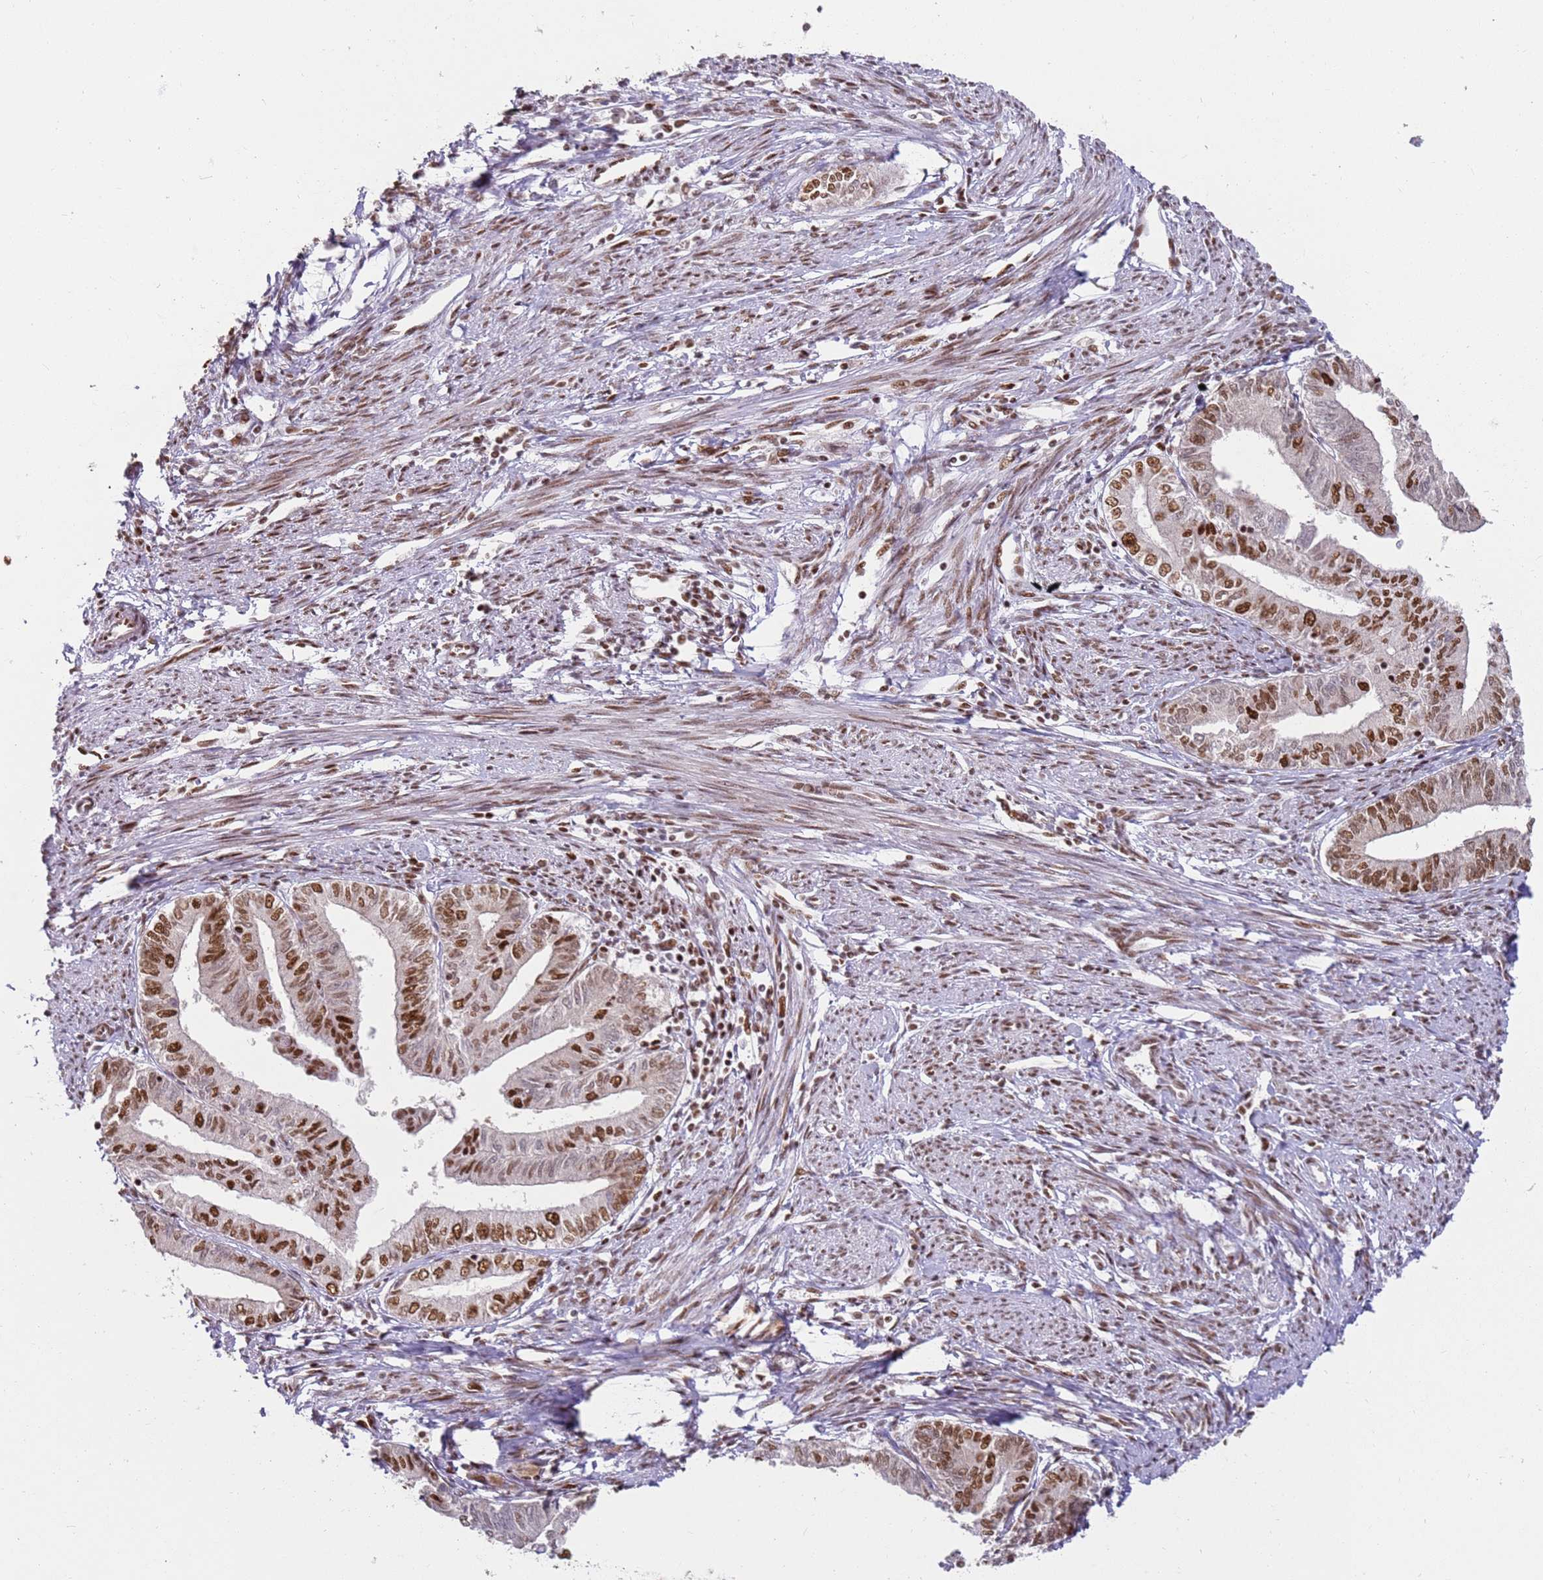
{"staining": {"intensity": "strong", "quantity": "25%-75%", "location": "nuclear"}, "tissue": "endometrial cancer", "cell_type": "Tumor cells", "image_type": "cancer", "snomed": [{"axis": "morphology", "description": "Adenocarcinoma, NOS"}, {"axis": "topography", "description": "Endometrium"}], "caption": "The image exhibits staining of endometrial cancer (adenocarcinoma), revealing strong nuclear protein staining (brown color) within tumor cells.", "gene": "TENT4A", "patient": {"sex": "female", "age": 66}}